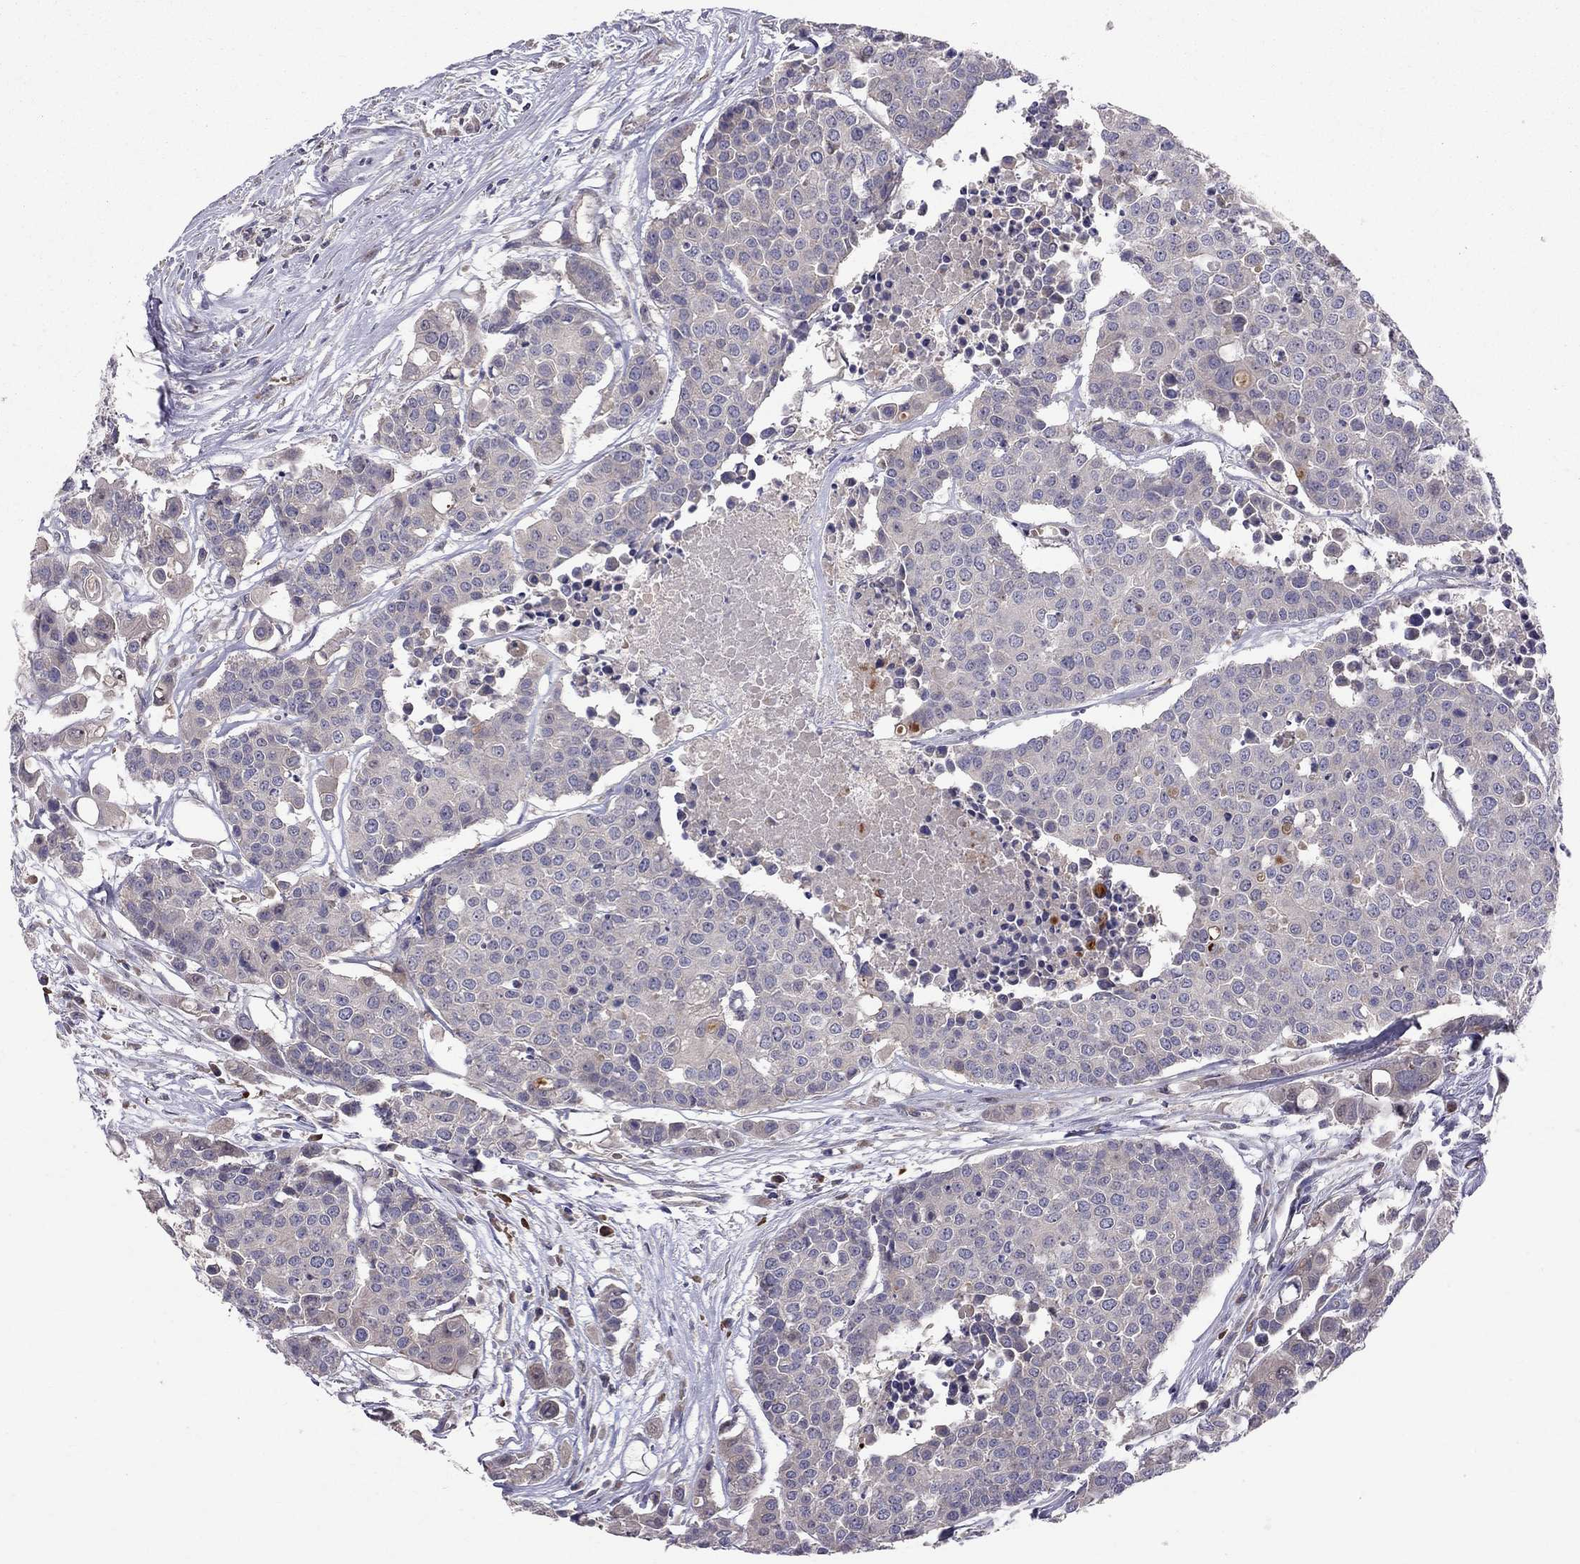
{"staining": {"intensity": "negative", "quantity": "none", "location": "none"}, "tissue": "carcinoid", "cell_type": "Tumor cells", "image_type": "cancer", "snomed": [{"axis": "morphology", "description": "Carcinoid, malignant, NOS"}, {"axis": "topography", "description": "Colon"}], "caption": "DAB immunohistochemical staining of carcinoid shows no significant expression in tumor cells.", "gene": "PIK3CG", "patient": {"sex": "male", "age": 81}}